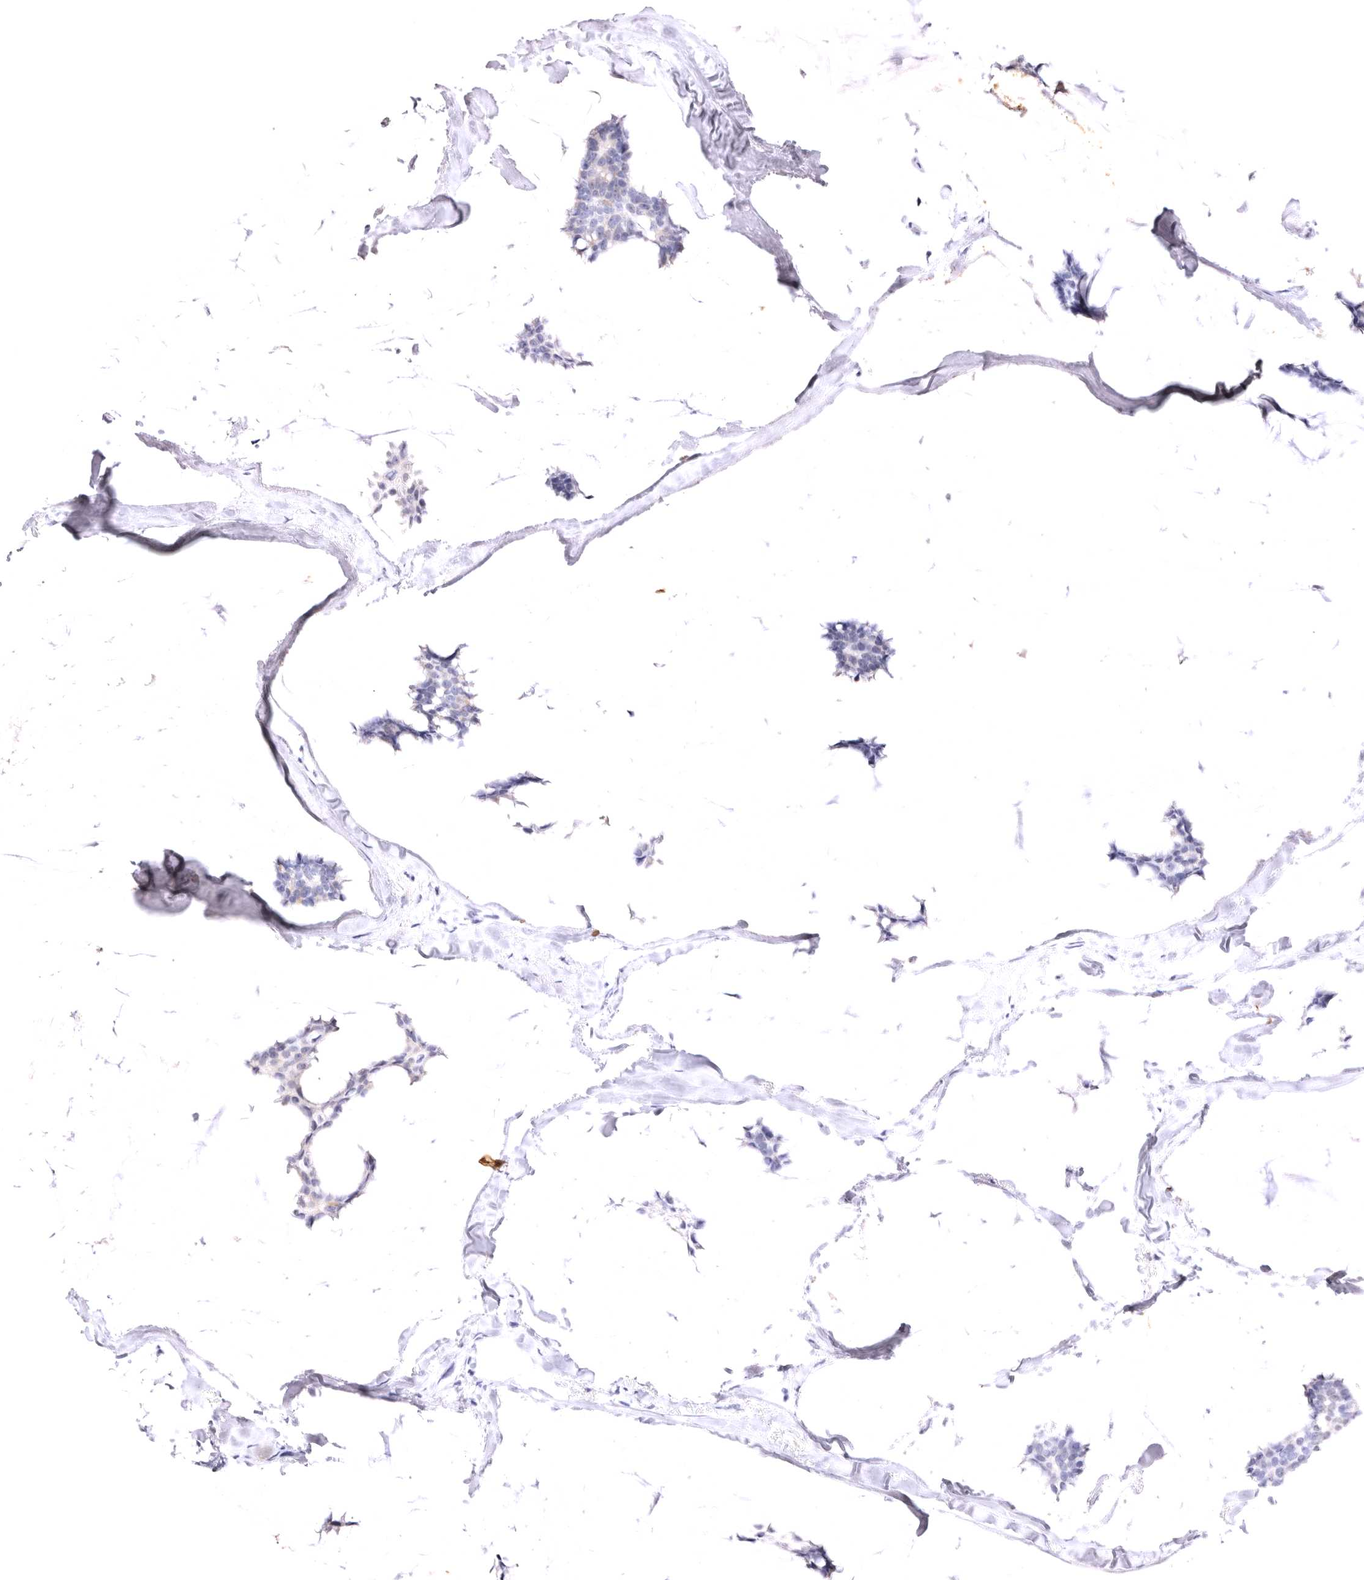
{"staining": {"intensity": "negative", "quantity": "none", "location": "none"}, "tissue": "breast cancer", "cell_type": "Tumor cells", "image_type": "cancer", "snomed": [{"axis": "morphology", "description": "Duct carcinoma"}, {"axis": "topography", "description": "Breast"}], "caption": "This is an immunohistochemistry photomicrograph of human breast cancer. There is no staining in tumor cells.", "gene": "VPS45", "patient": {"sex": "female", "age": 93}}